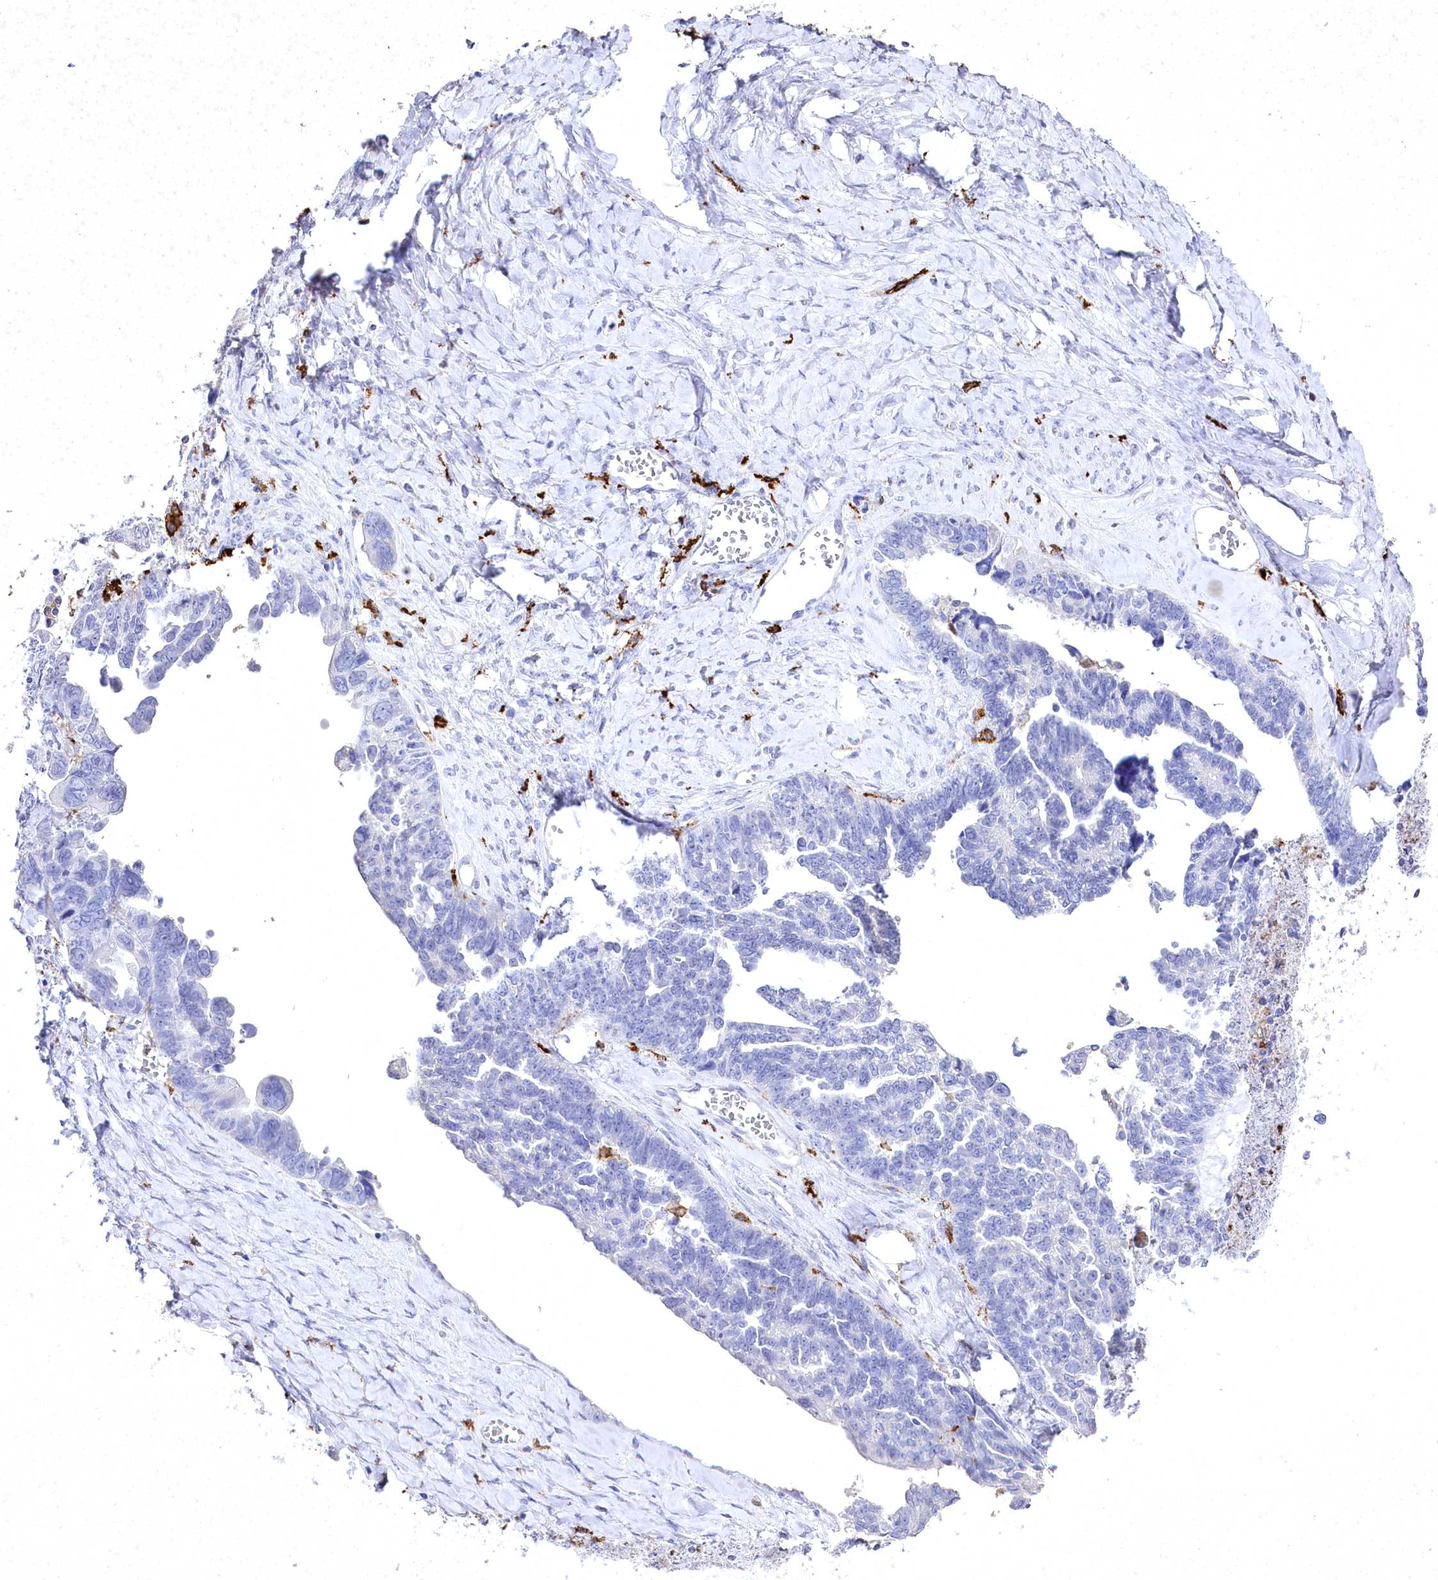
{"staining": {"intensity": "negative", "quantity": "none", "location": "none"}, "tissue": "ovarian cancer", "cell_type": "Tumor cells", "image_type": "cancer", "snomed": [{"axis": "morphology", "description": "Cystadenocarcinoma, serous, NOS"}, {"axis": "topography", "description": "Ovary"}], "caption": "High magnification brightfield microscopy of ovarian serous cystadenocarcinoma stained with DAB (brown) and counterstained with hematoxylin (blue): tumor cells show no significant staining. (Stains: DAB (3,3'-diaminobenzidine) IHC with hematoxylin counter stain, Microscopy: brightfield microscopy at high magnification).", "gene": "CLEC4M", "patient": {"sex": "female", "age": 79}}